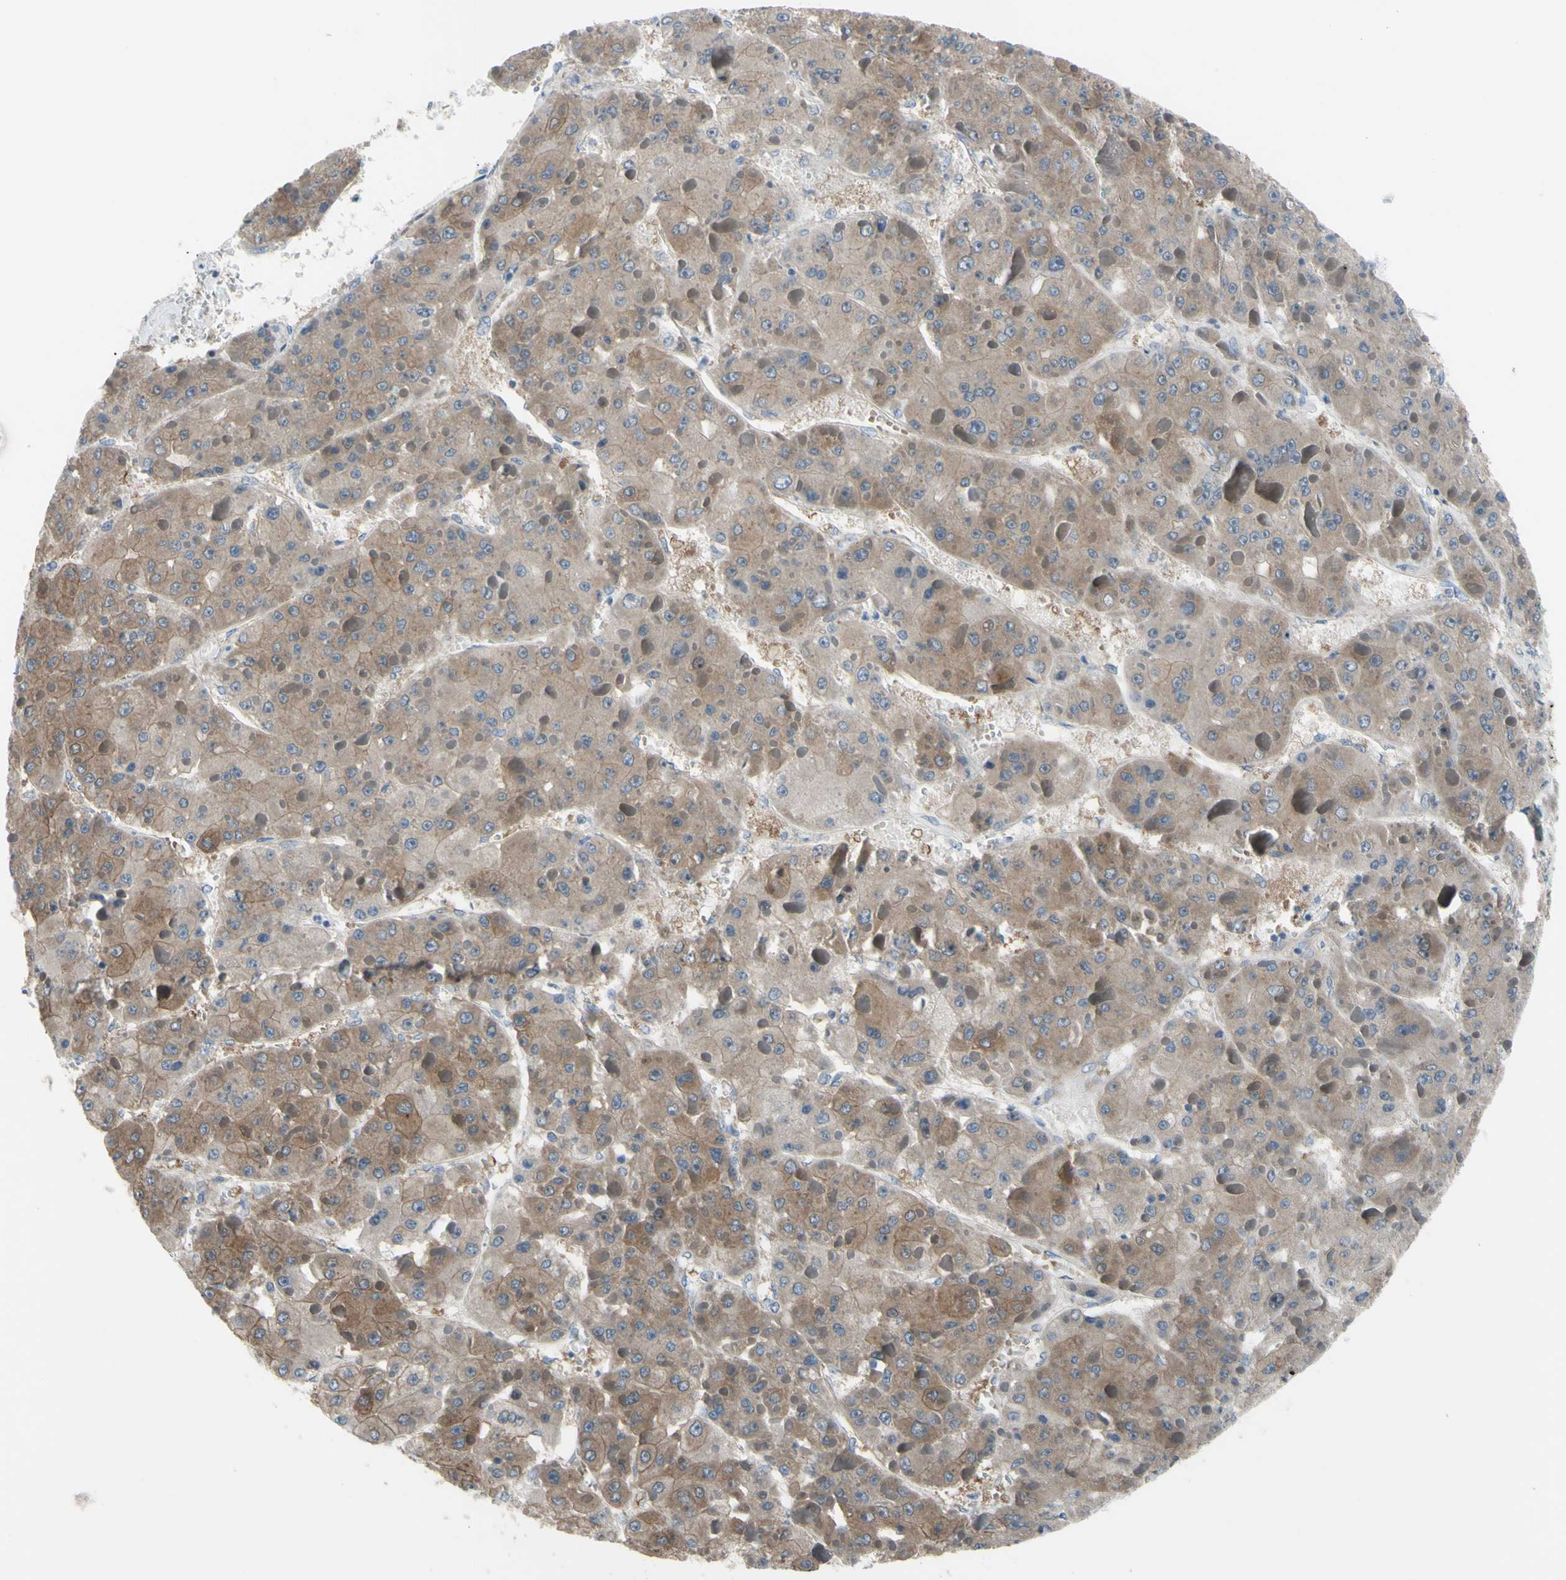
{"staining": {"intensity": "moderate", "quantity": ">75%", "location": "cytoplasmic/membranous"}, "tissue": "liver cancer", "cell_type": "Tumor cells", "image_type": "cancer", "snomed": [{"axis": "morphology", "description": "Carcinoma, Hepatocellular, NOS"}, {"axis": "topography", "description": "Liver"}], "caption": "Protein expression analysis of hepatocellular carcinoma (liver) demonstrates moderate cytoplasmic/membranous positivity in about >75% of tumor cells.", "gene": "GRAMD2B", "patient": {"sex": "female", "age": 73}}